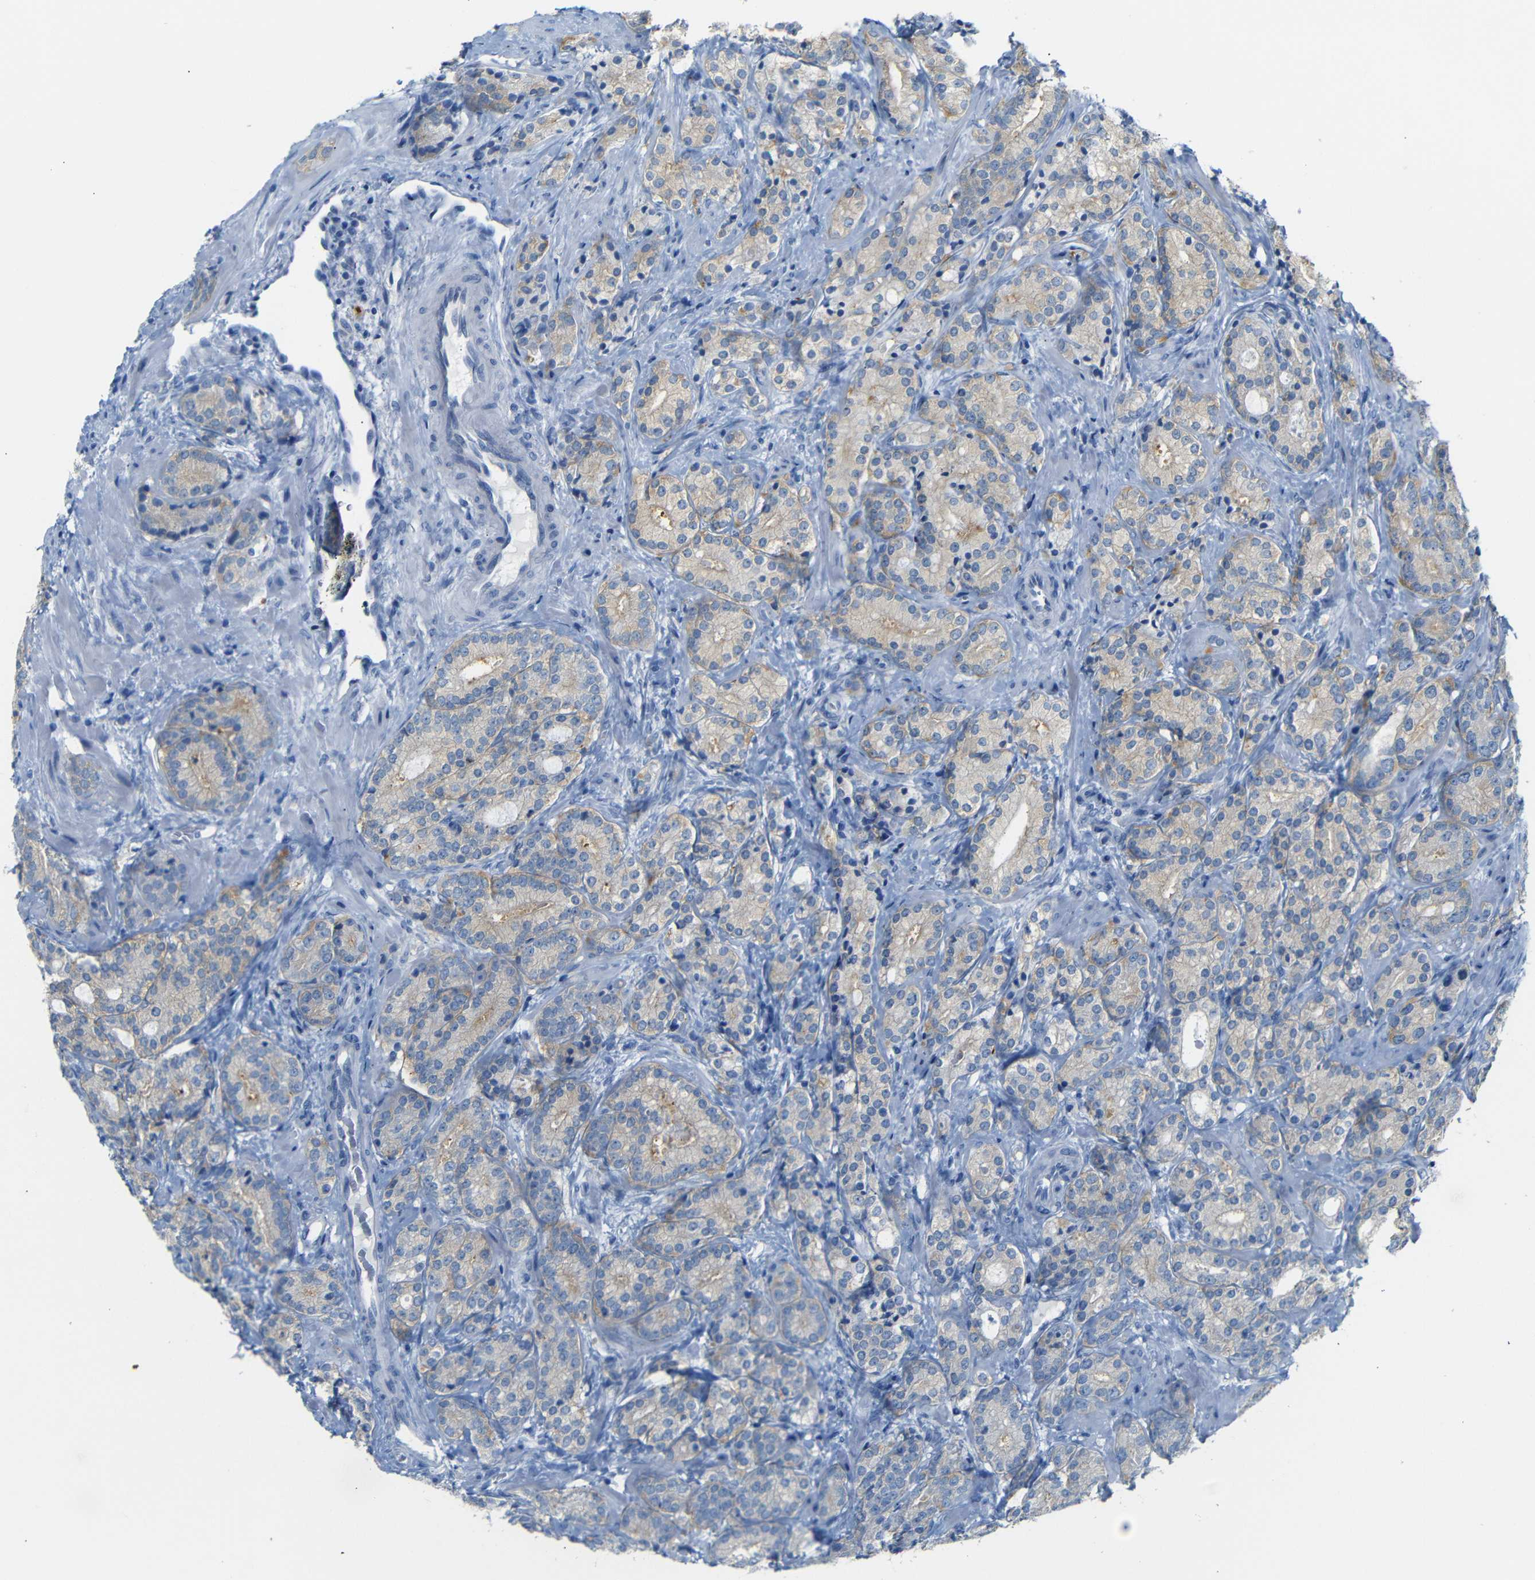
{"staining": {"intensity": "weak", "quantity": ">75%", "location": "cytoplasmic/membranous"}, "tissue": "prostate cancer", "cell_type": "Tumor cells", "image_type": "cancer", "snomed": [{"axis": "morphology", "description": "Adenocarcinoma, High grade"}, {"axis": "topography", "description": "Prostate"}], "caption": "A high-resolution micrograph shows IHC staining of prostate cancer (adenocarcinoma (high-grade)), which shows weak cytoplasmic/membranous expression in approximately >75% of tumor cells. (IHC, brightfield microscopy, high magnification).", "gene": "FCRL1", "patient": {"sex": "male", "age": 61}}